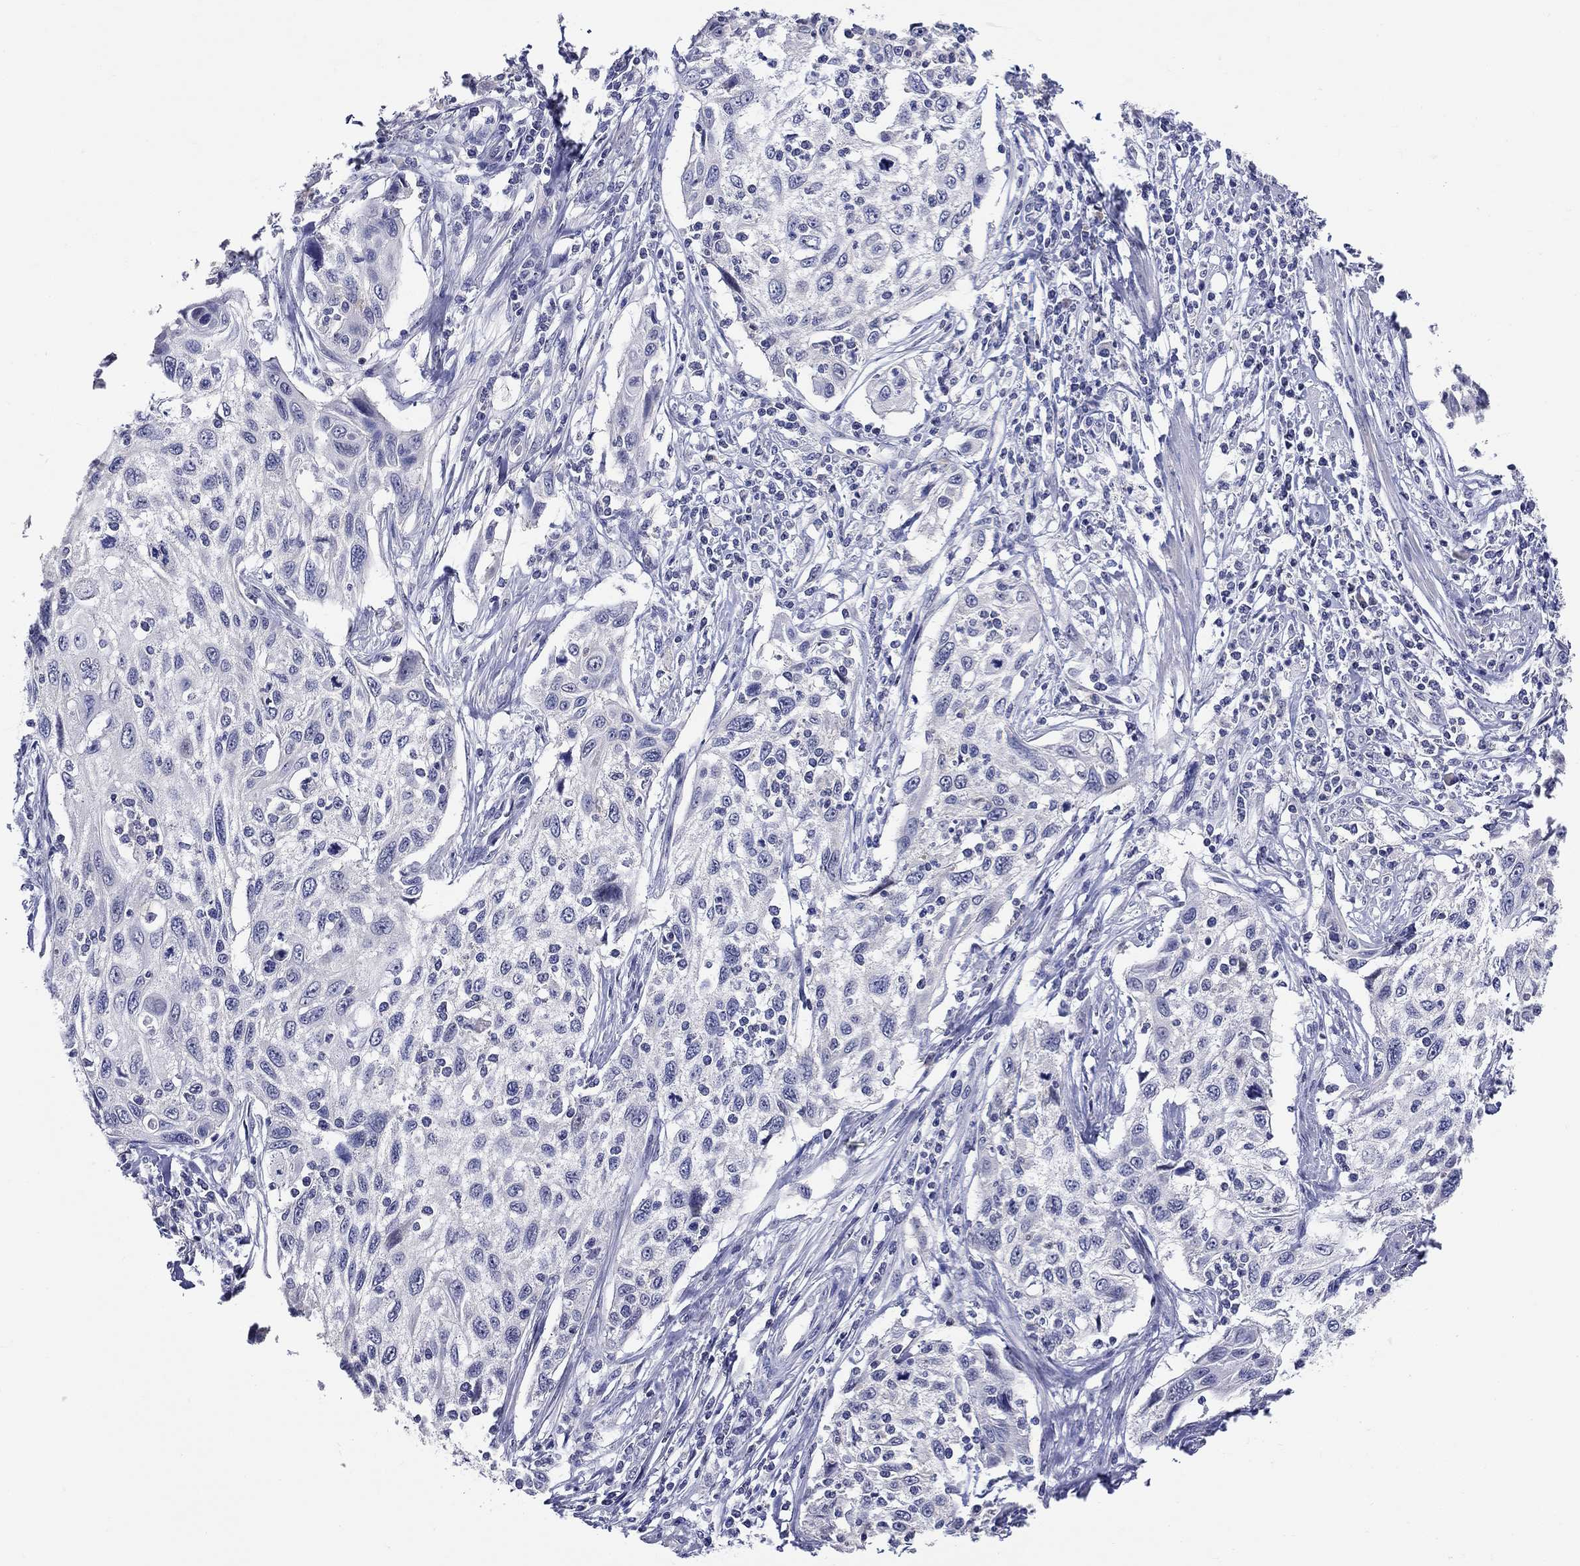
{"staining": {"intensity": "negative", "quantity": "none", "location": "none"}, "tissue": "cervical cancer", "cell_type": "Tumor cells", "image_type": "cancer", "snomed": [{"axis": "morphology", "description": "Squamous cell carcinoma, NOS"}, {"axis": "topography", "description": "Cervix"}], "caption": "Cervical cancer was stained to show a protein in brown. There is no significant expression in tumor cells.", "gene": "SLC30A3", "patient": {"sex": "female", "age": 70}}